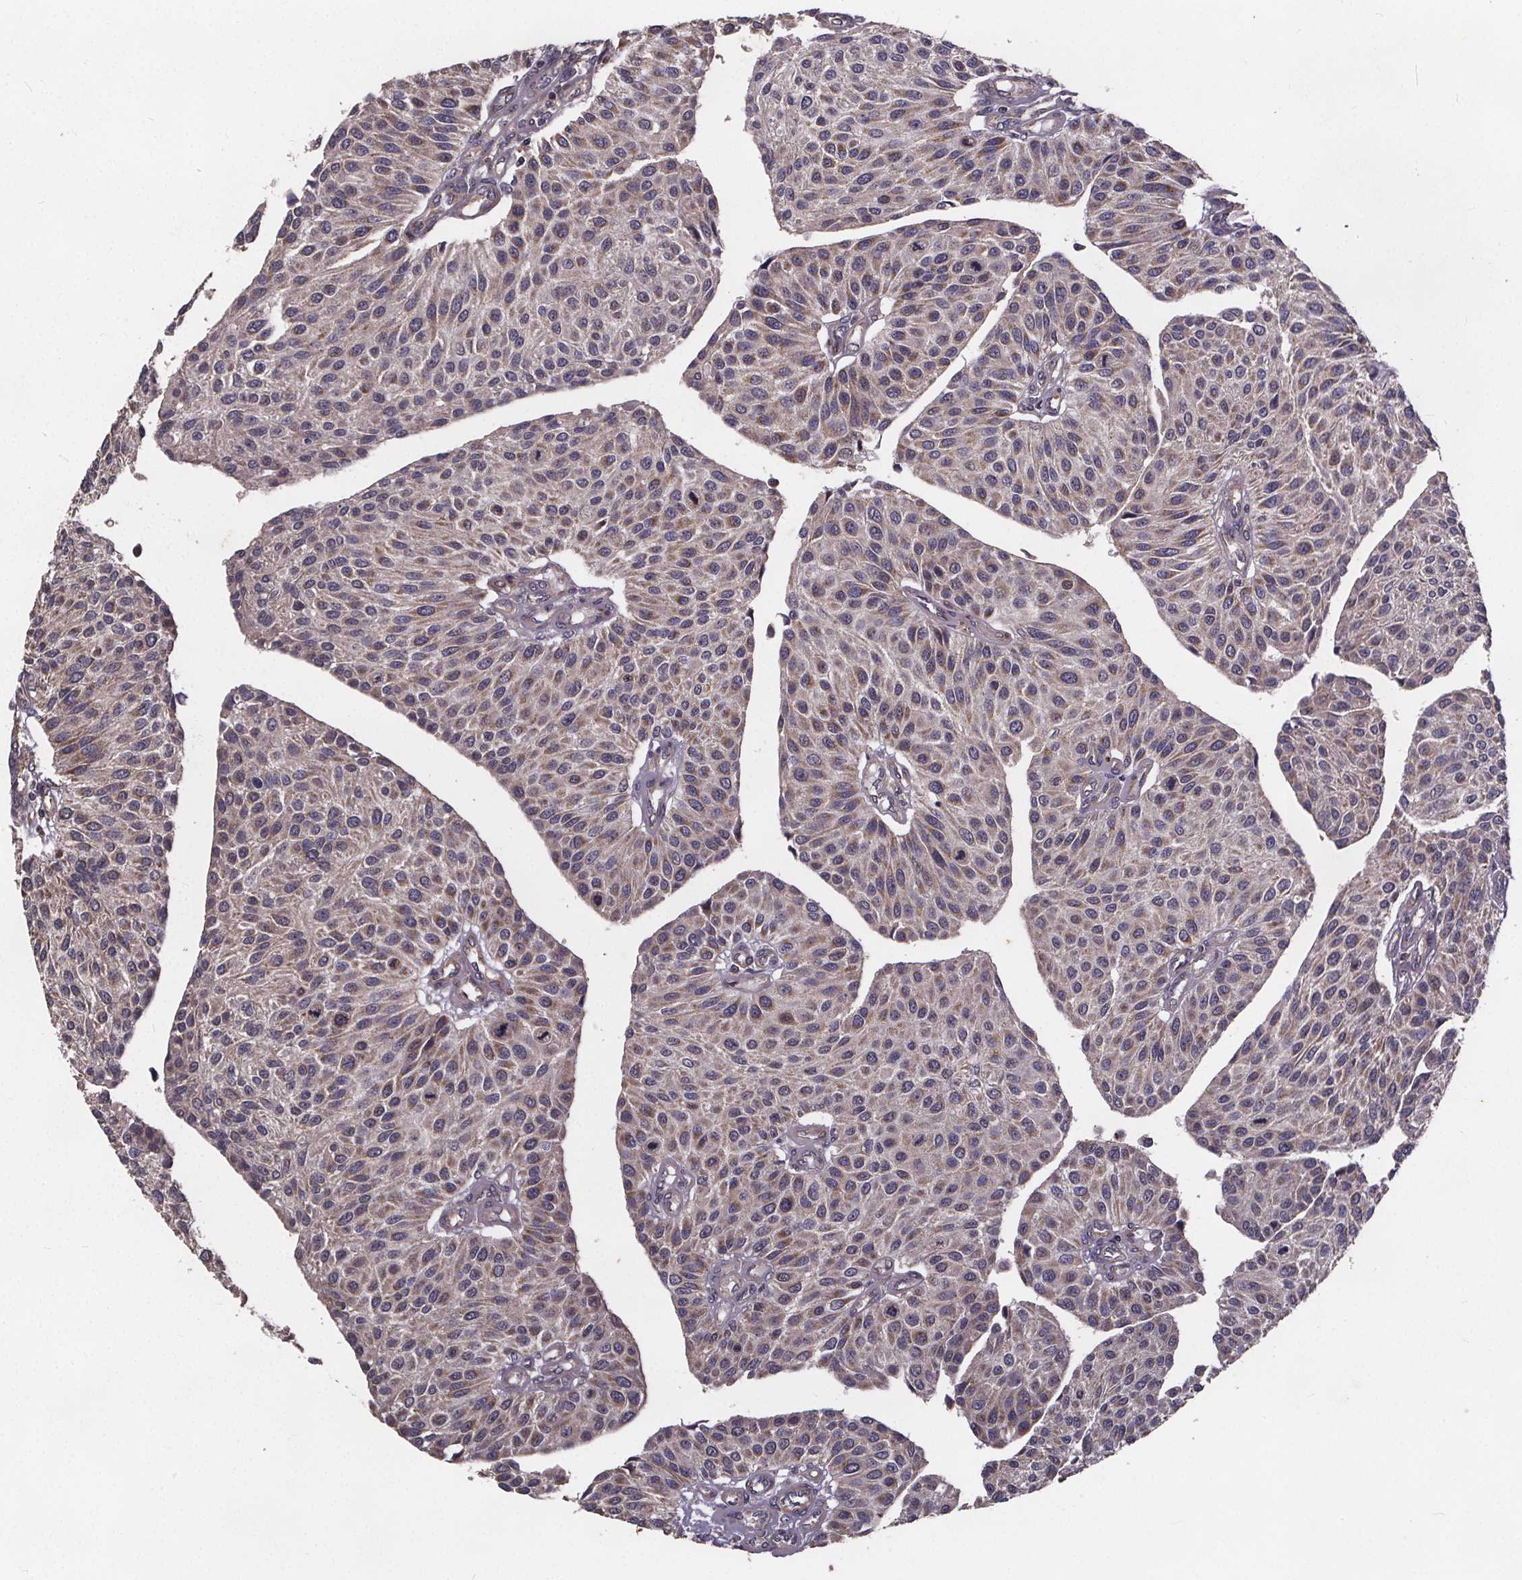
{"staining": {"intensity": "weak", "quantity": "<25%", "location": "cytoplasmic/membranous"}, "tissue": "urothelial cancer", "cell_type": "Tumor cells", "image_type": "cancer", "snomed": [{"axis": "morphology", "description": "Urothelial carcinoma, NOS"}, {"axis": "topography", "description": "Urinary bladder"}], "caption": "Immunohistochemistry (IHC) micrograph of human urothelial cancer stained for a protein (brown), which demonstrates no expression in tumor cells.", "gene": "YME1L1", "patient": {"sex": "male", "age": 55}}